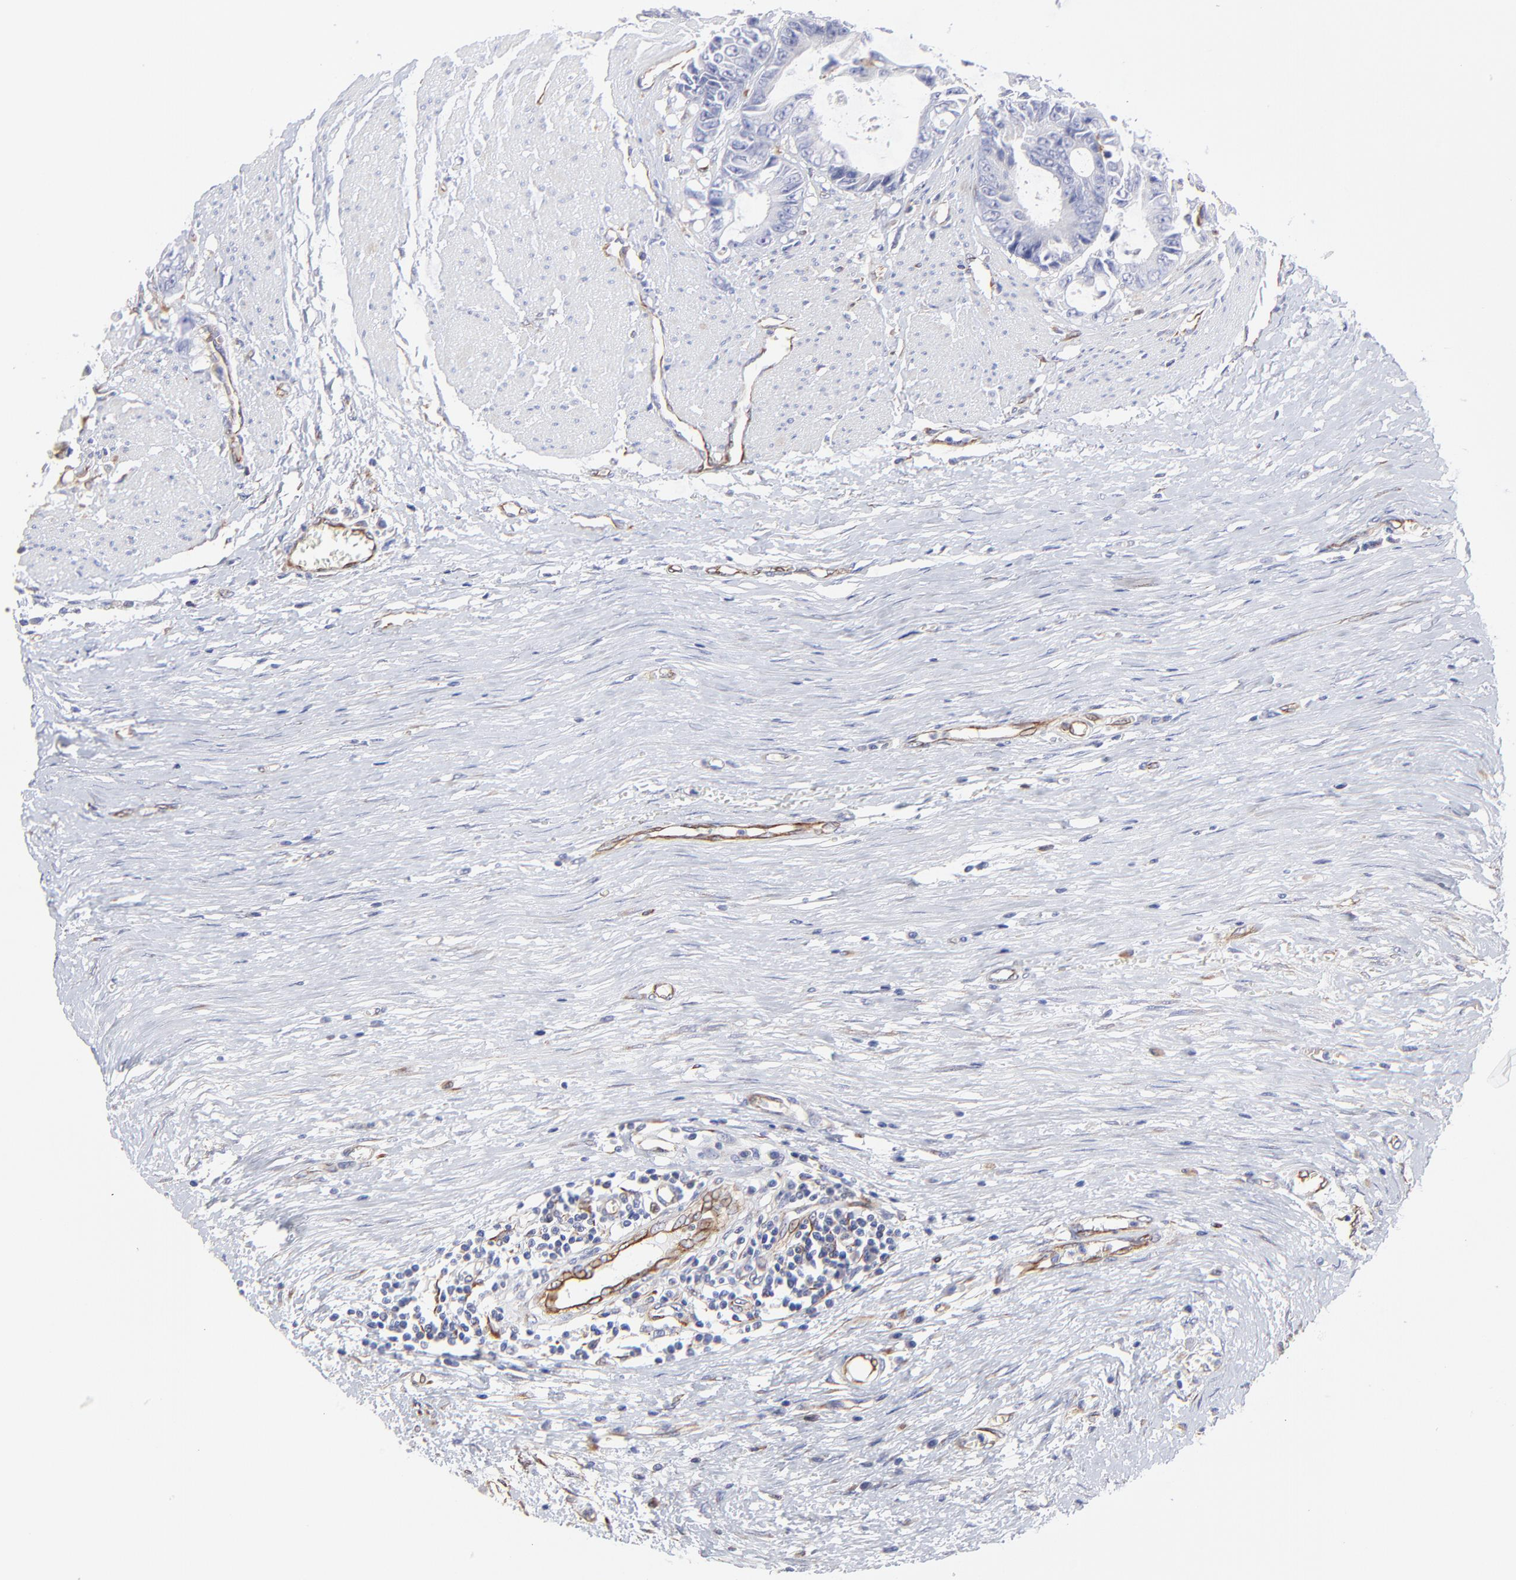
{"staining": {"intensity": "negative", "quantity": "none", "location": "none"}, "tissue": "colorectal cancer", "cell_type": "Tumor cells", "image_type": "cancer", "snomed": [{"axis": "morphology", "description": "Adenocarcinoma, NOS"}, {"axis": "topography", "description": "Rectum"}], "caption": "A high-resolution image shows immunohistochemistry (IHC) staining of colorectal cancer, which exhibits no significant expression in tumor cells.", "gene": "COX8C", "patient": {"sex": "female", "age": 98}}